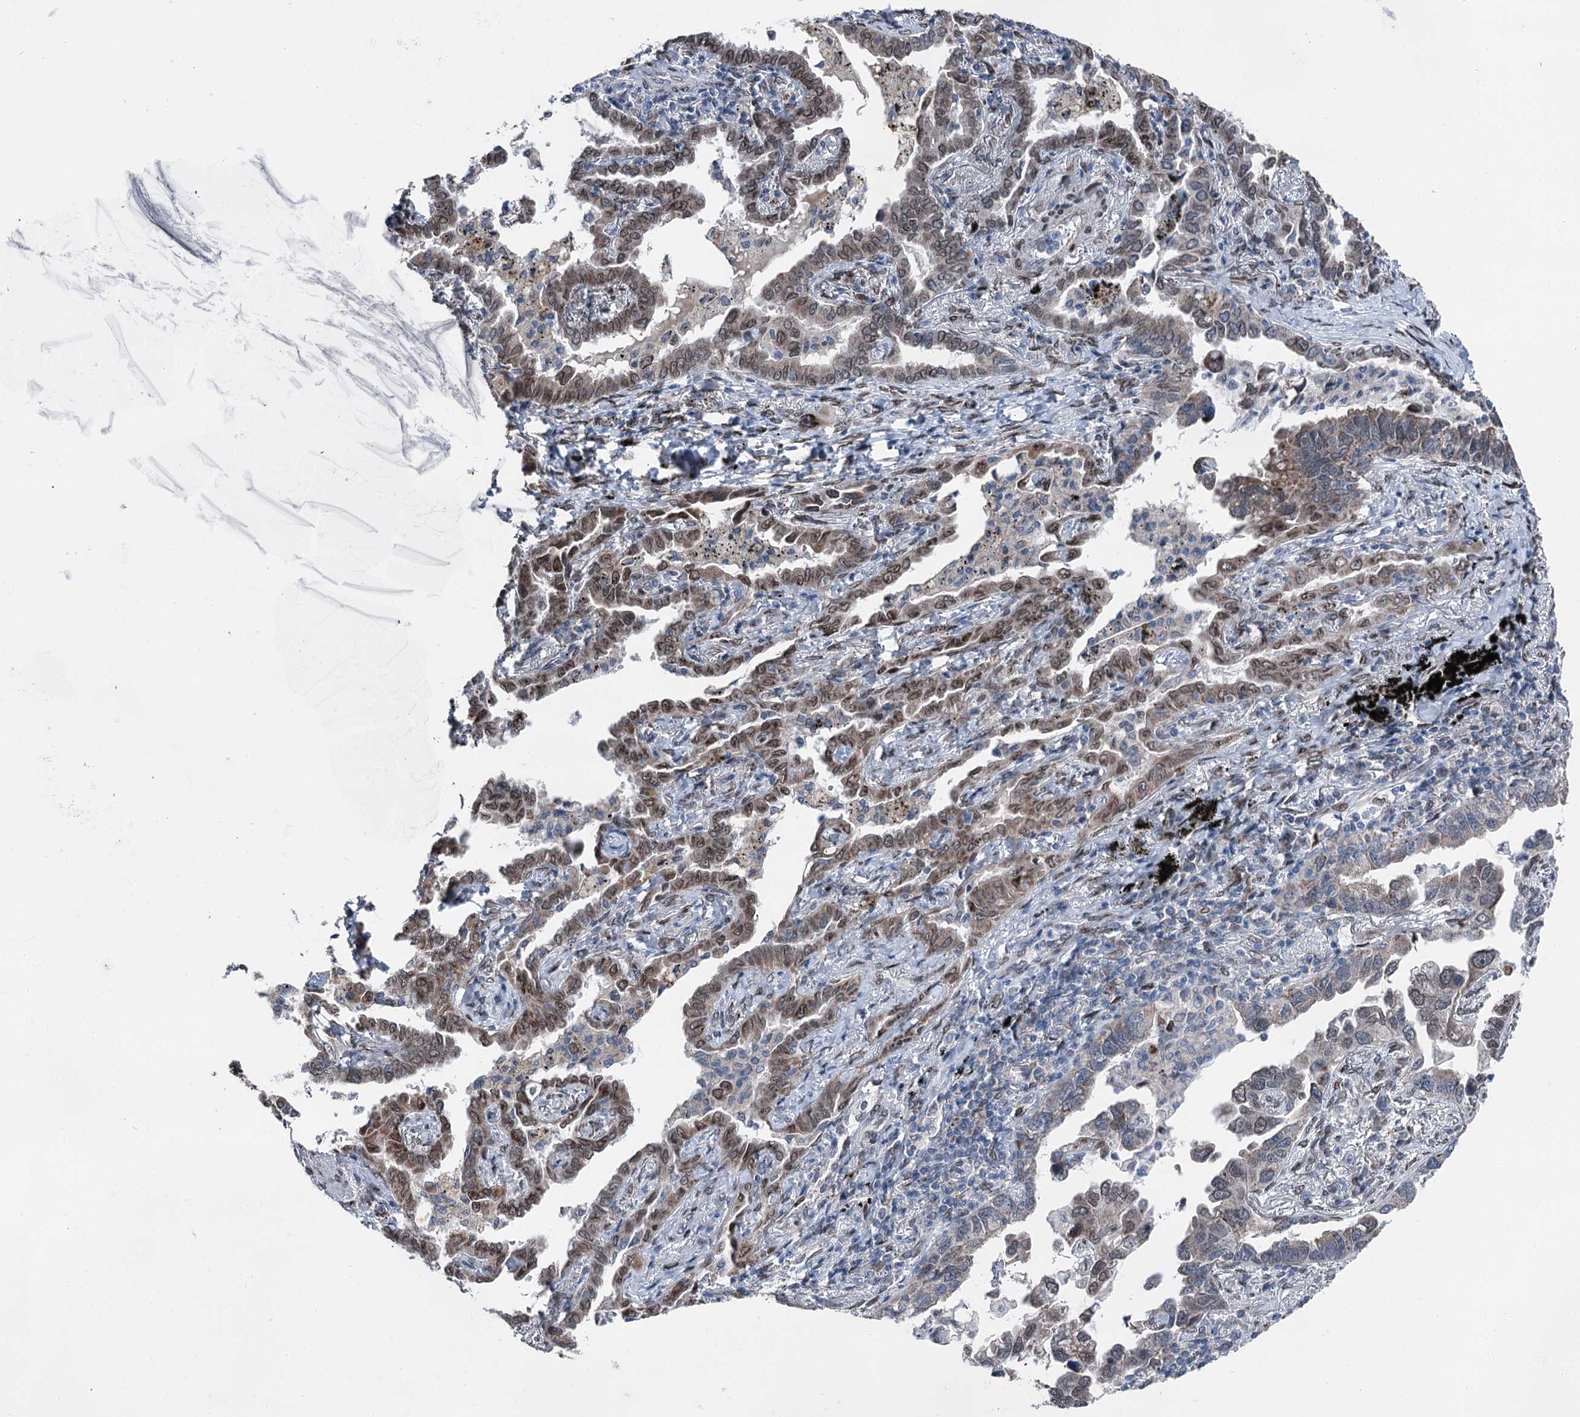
{"staining": {"intensity": "moderate", "quantity": ">75%", "location": "cytoplasmic/membranous,nuclear"}, "tissue": "lung cancer", "cell_type": "Tumor cells", "image_type": "cancer", "snomed": [{"axis": "morphology", "description": "Adenocarcinoma, NOS"}, {"axis": "topography", "description": "Lung"}], "caption": "Immunohistochemistry histopathology image of lung adenocarcinoma stained for a protein (brown), which reveals medium levels of moderate cytoplasmic/membranous and nuclear positivity in about >75% of tumor cells.", "gene": "MRPL14", "patient": {"sex": "male", "age": 67}}